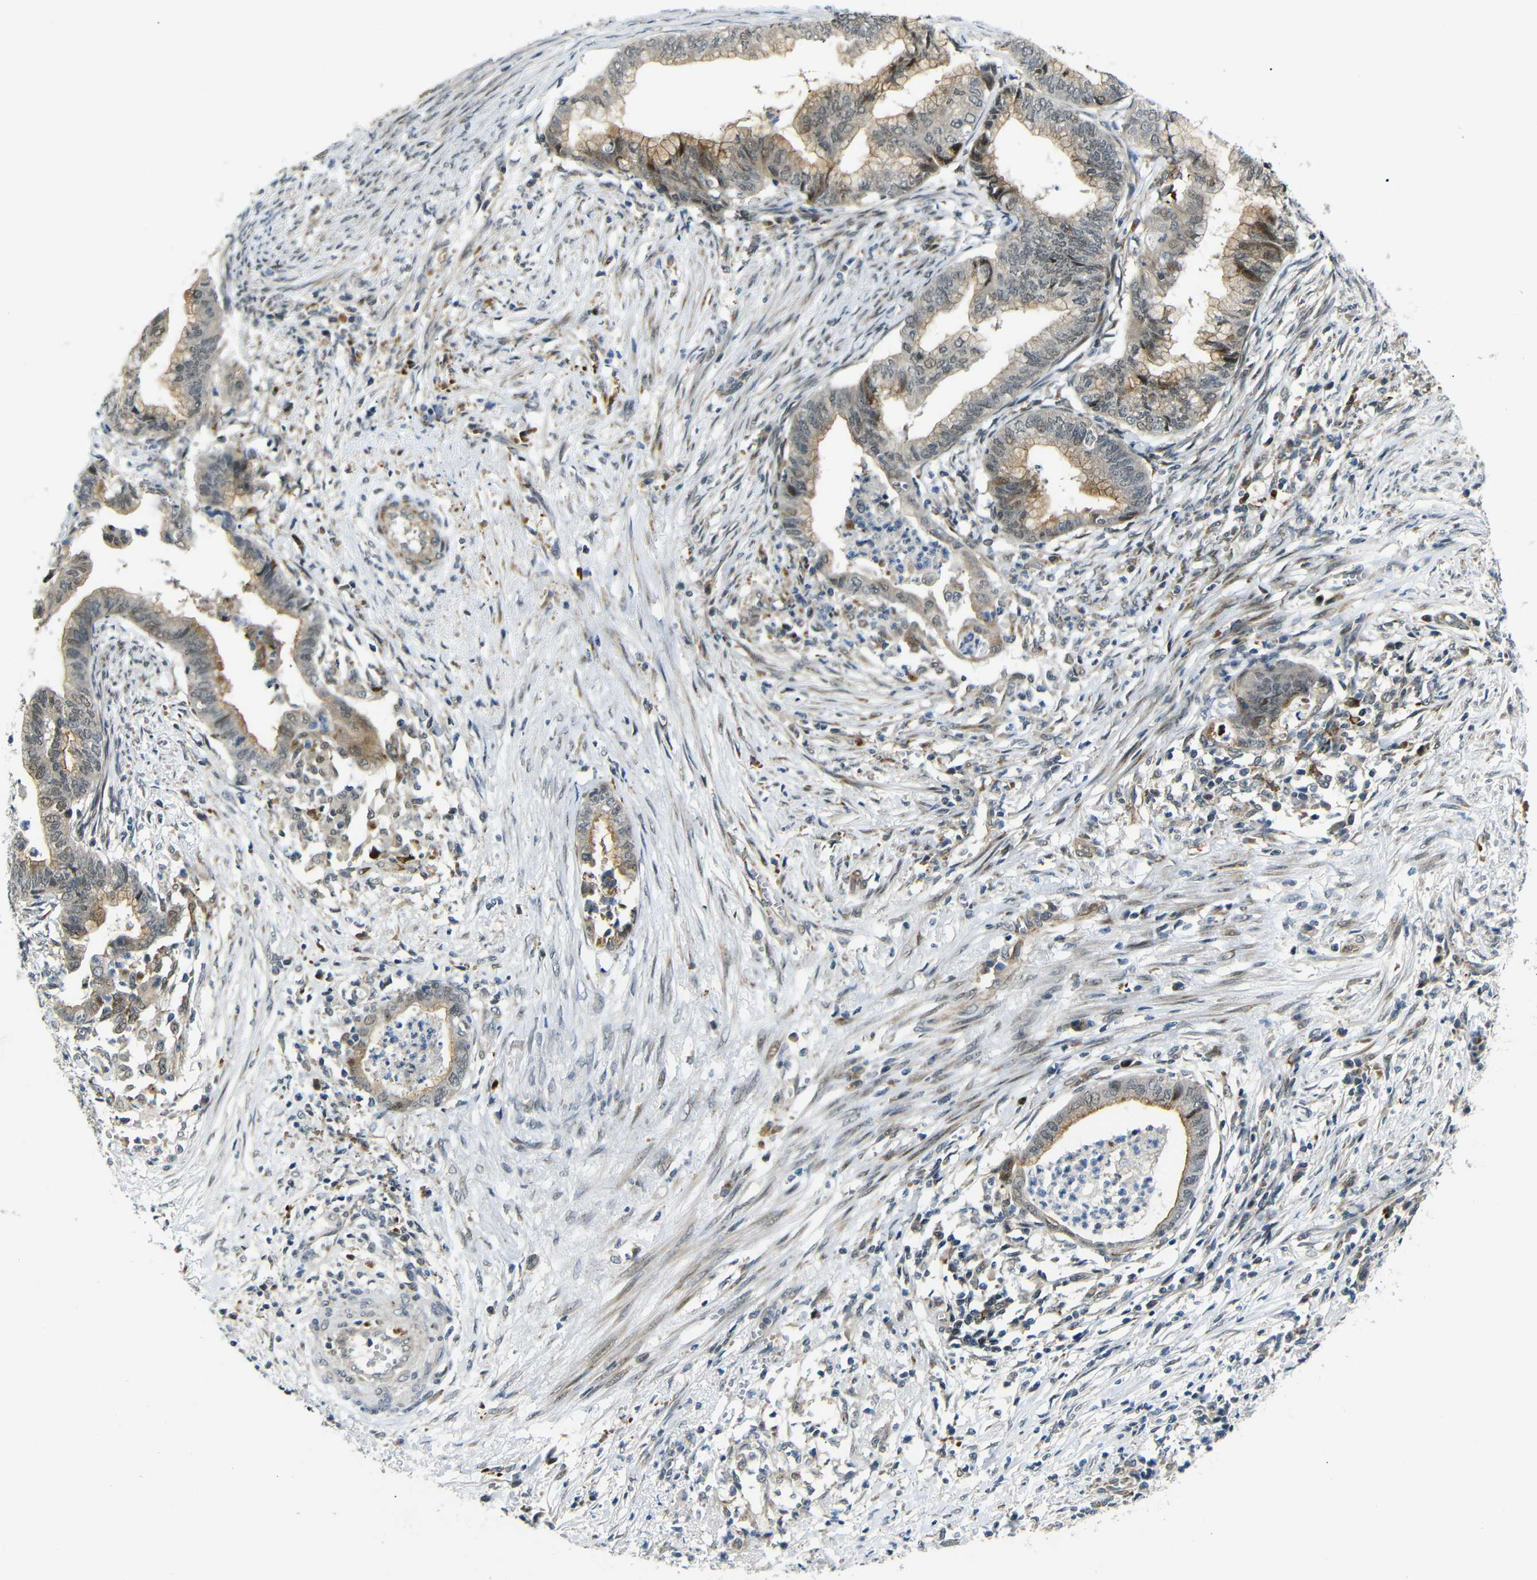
{"staining": {"intensity": "moderate", "quantity": "25%-75%", "location": "cytoplasmic/membranous"}, "tissue": "endometrial cancer", "cell_type": "Tumor cells", "image_type": "cancer", "snomed": [{"axis": "morphology", "description": "Necrosis, NOS"}, {"axis": "morphology", "description": "Adenocarcinoma, NOS"}, {"axis": "topography", "description": "Endometrium"}], "caption": "Endometrial cancer stained with DAB (3,3'-diaminobenzidine) immunohistochemistry reveals medium levels of moderate cytoplasmic/membranous expression in approximately 25%-75% of tumor cells. The staining was performed using DAB, with brown indicating positive protein expression. Nuclei are stained blue with hematoxylin.", "gene": "SYDE1", "patient": {"sex": "female", "age": 79}}